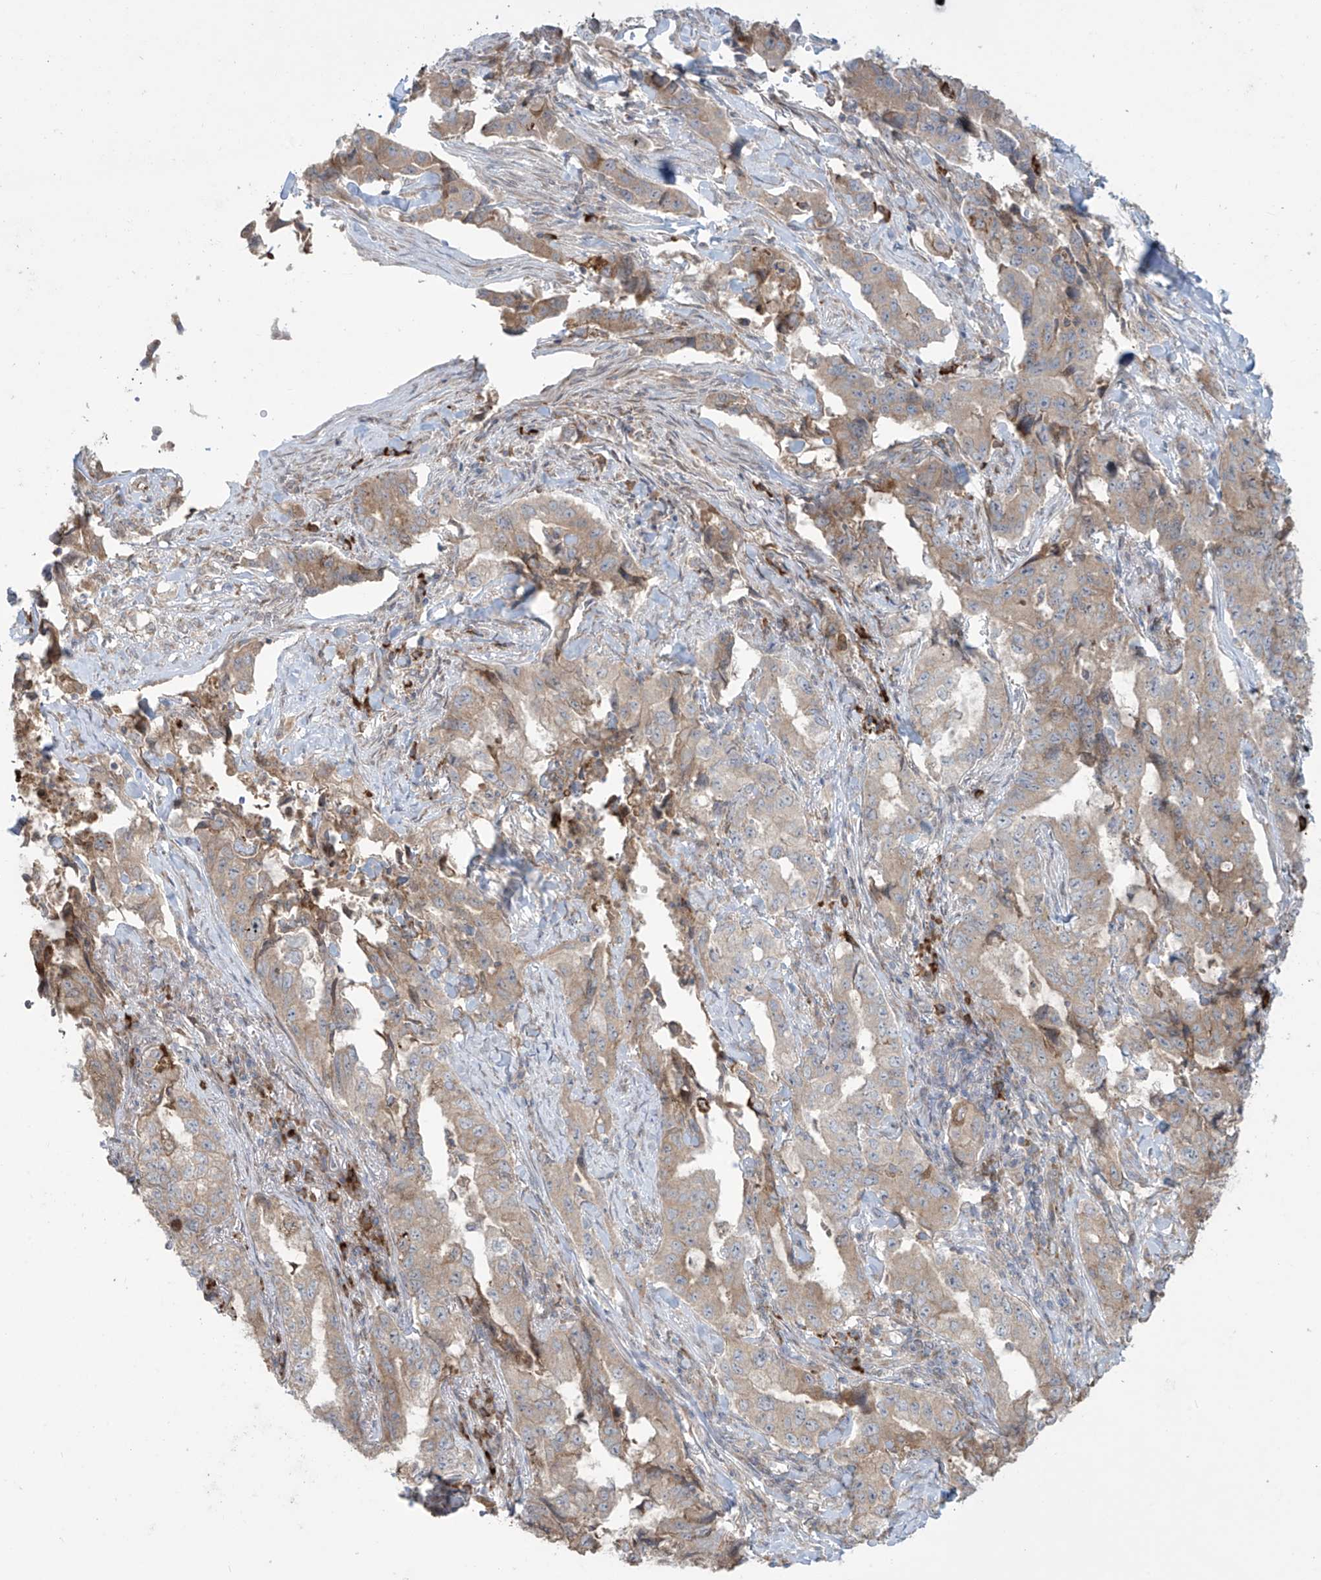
{"staining": {"intensity": "moderate", "quantity": "25%-75%", "location": "cytoplasmic/membranous"}, "tissue": "lung cancer", "cell_type": "Tumor cells", "image_type": "cancer", "snomed": [{"axis": "morphology", "description": "Adenocarcinoma, NOS"}, {"axis": "topography", "description": "Lung"}], "caption": "This is a photomicrograph of immunohistochemistry staining of lung adenocarcinoma, which shows moderate positivity in the cytoplasmic/membranous of tumor cells.", "gene": "PPAT", "patient": {"sex": "female", "age": 51}}